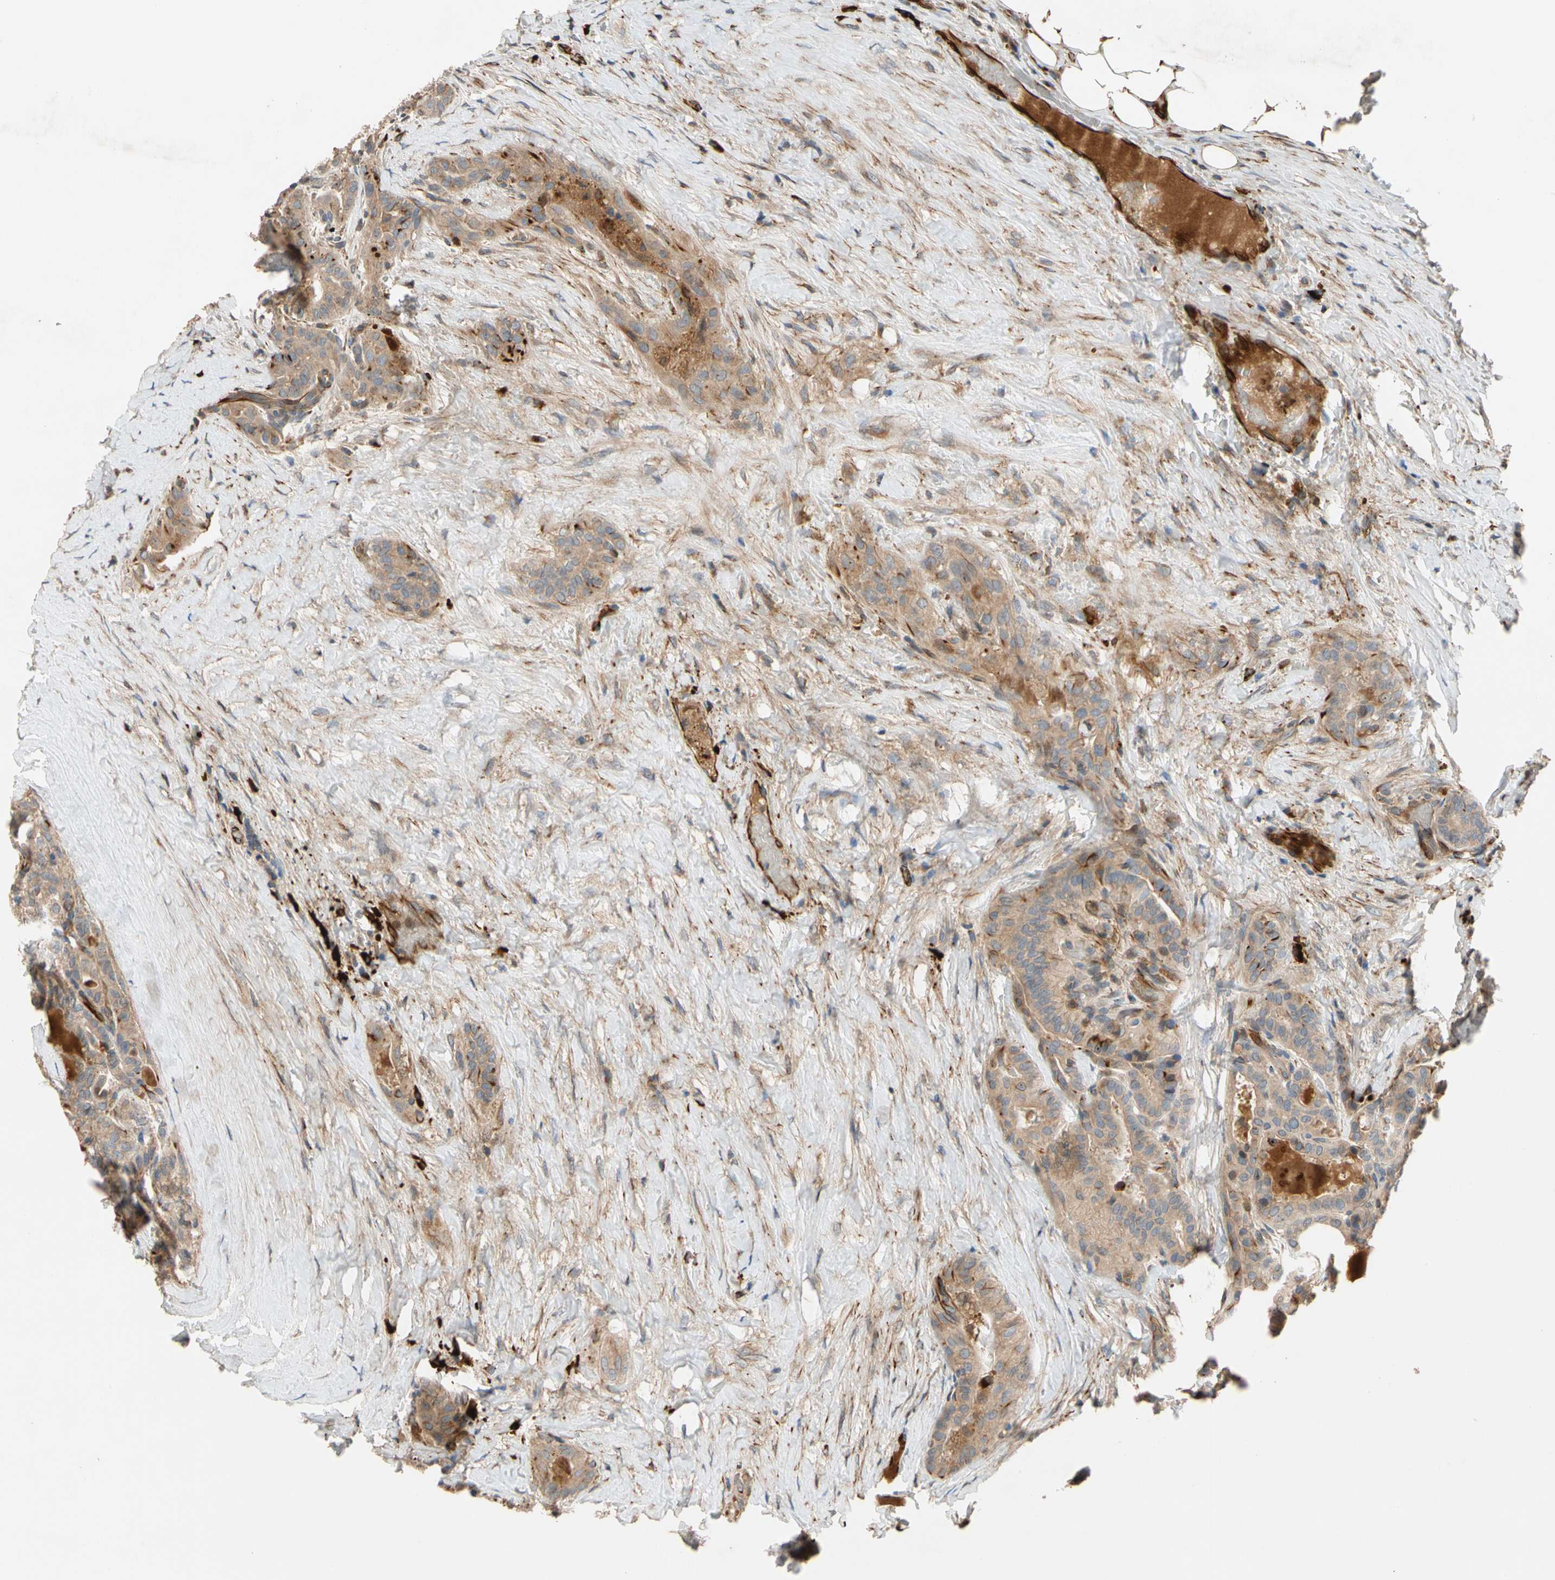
{"staining": {"intensity": "moderate", "quantity": ">75%", "location": "cytoplasmic/membranous"}, "tissue": "thyroid cancer", "cell_type": "Tumor cells", "image_type": "cancer", "snomed": [{"axis": "morphology", "description": "Papillary adenocarcinoma, NOS"}, {"axis": "topography", "description": "Thyroid gland"}], "caption": "IHC (DAB (3,3'-diaminobenzidine)) staining of human thyroid cancer (papillary adenocarcinoma) shows moderate cytoplasmic/membranous protein staining in approximately >75% of tumor cells.", "gene": "FGD6", "patient": {"sex": "male", "age": 77}}